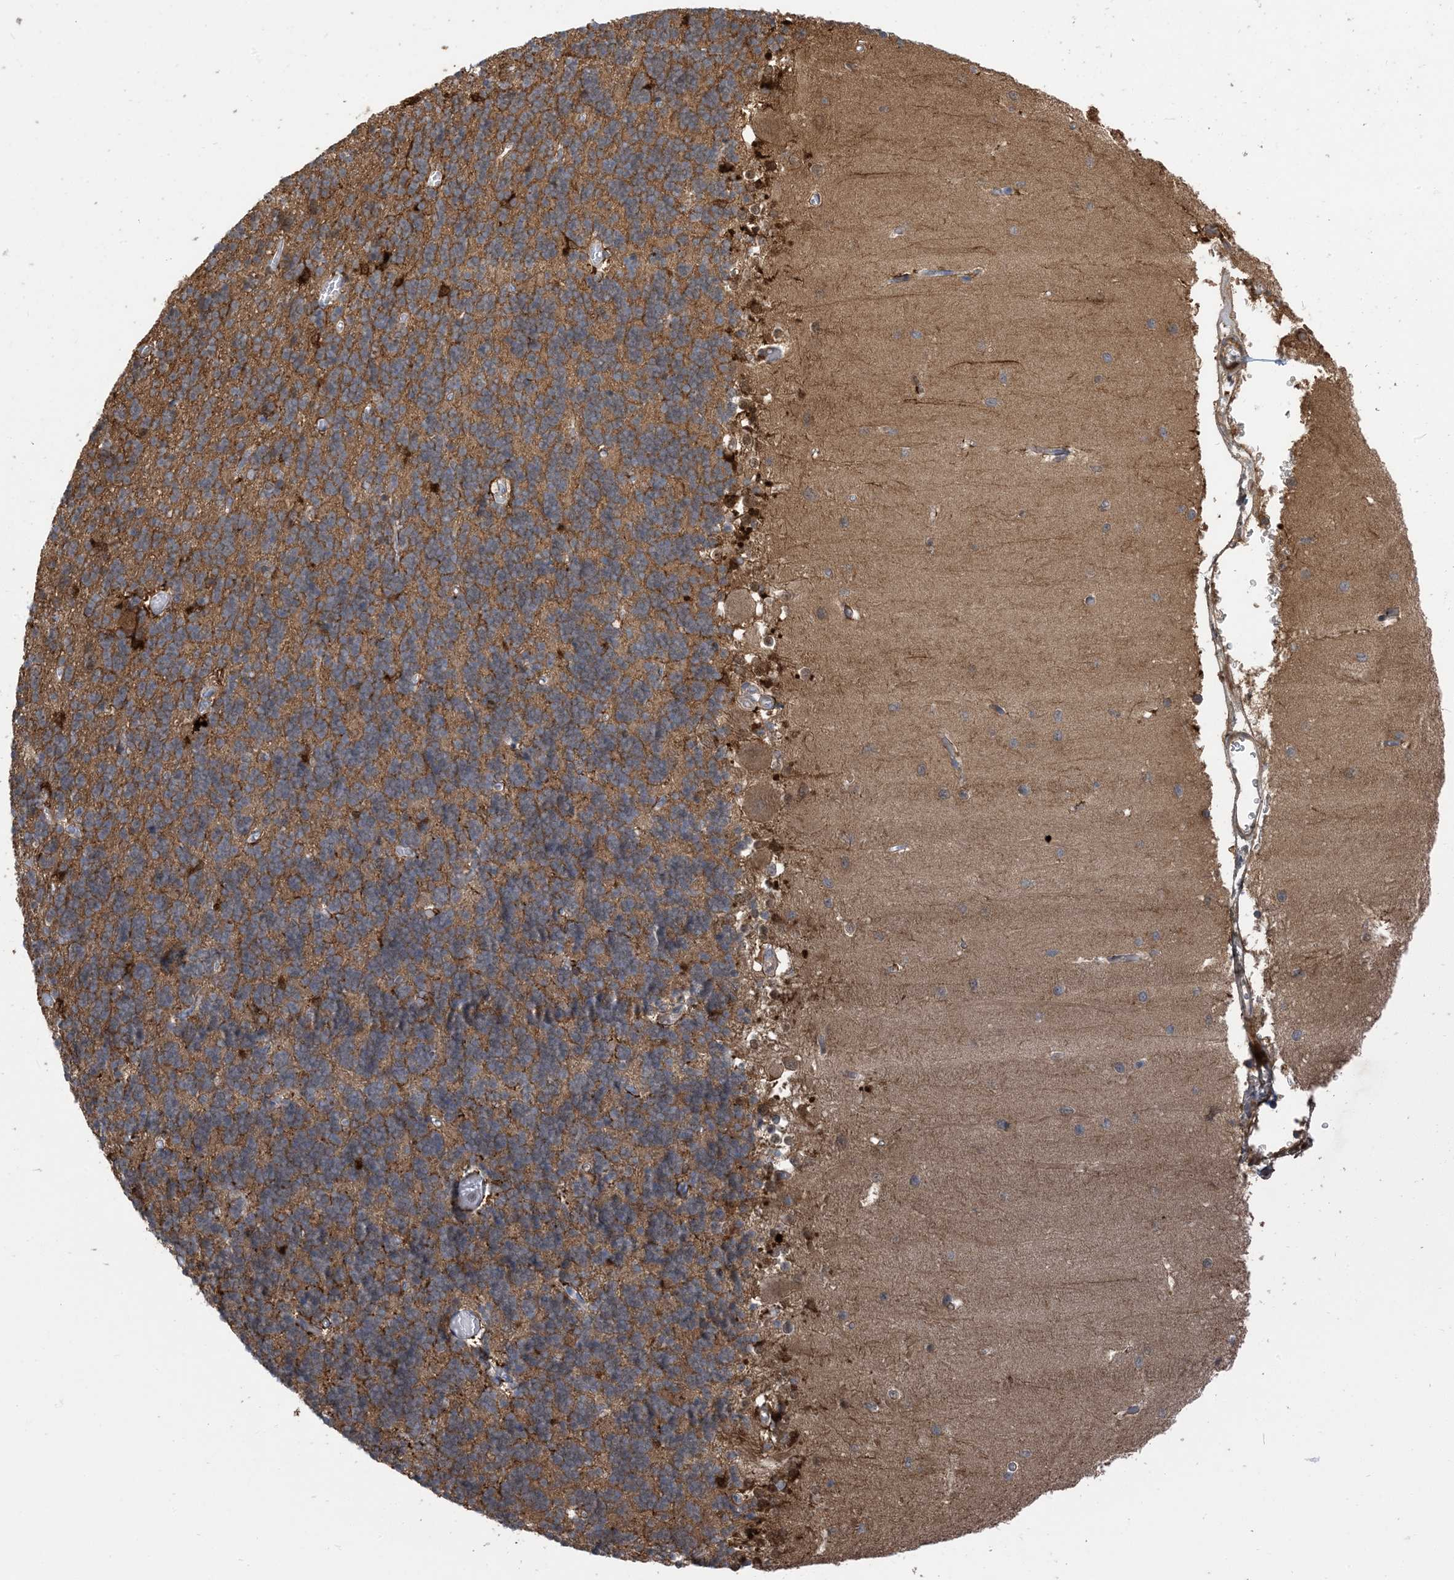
{"staining": {"intensity": "moderate", "quantity": "25%-75%", "location": "cytoplasmic/membranous"}, "tissue": "cerebellum", "cell_type": "Cells in granular layer", "image_type": "normal", "snomed": [{"axis": "morphology", "description": "Normal tissue, NOS"}, {"axis": "topography", "description": "Cerebellum"}], "caption": "Immunohistochemical staining of normal human cerebellum exhibits moderate cytoplasmic/membranous protein staining in about 25%-75% of cells in granular layer. (DAB (3,3'-diaminobenzidine) IHC with brightfield microscopy, high magnification).", "gene": "ZC3H12A", "patient": {"sex": "male", "age": 37}}